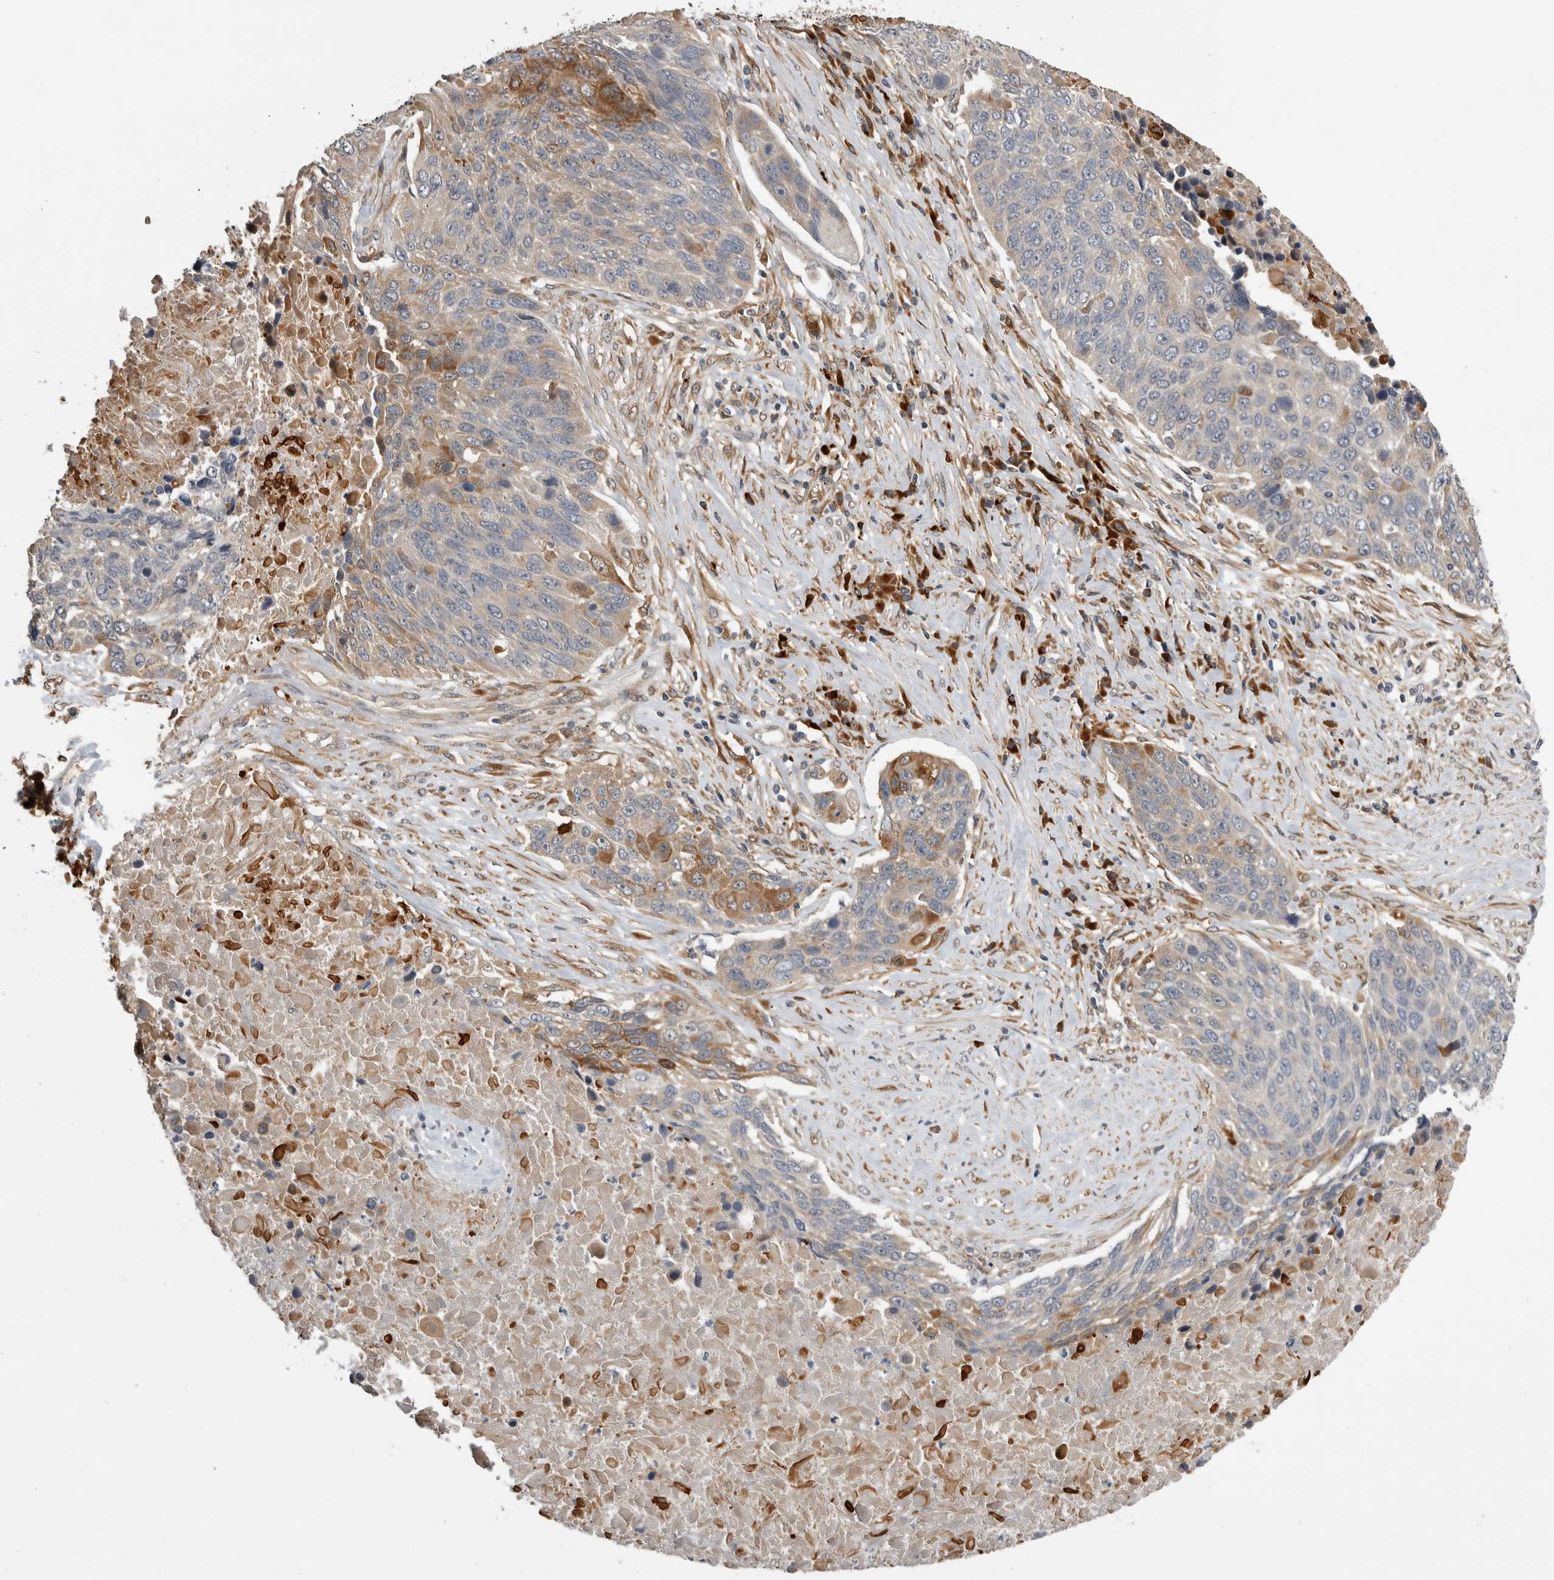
{"staining": {"intensity": "moderate", "quantity": "<25%", "location": "cytoplasmic/membranous"}, "tissue": "lung cancer", "cell_type": "Tumor cells", "image_type": "cancer", "snomed": [{"axis": "morphology", "description": "Squamous cell carcinoma, NOS"}, {"axis": "topography", "description": "Lung"}], "caption": "Immunohistochemical staining of human lung cancer exhibits moderate cytoplasmic/membranous protein expression in approximately <25% of tumor cells.", "gene": "APOL2", "patient": {"sex": "male", "age": 66}}